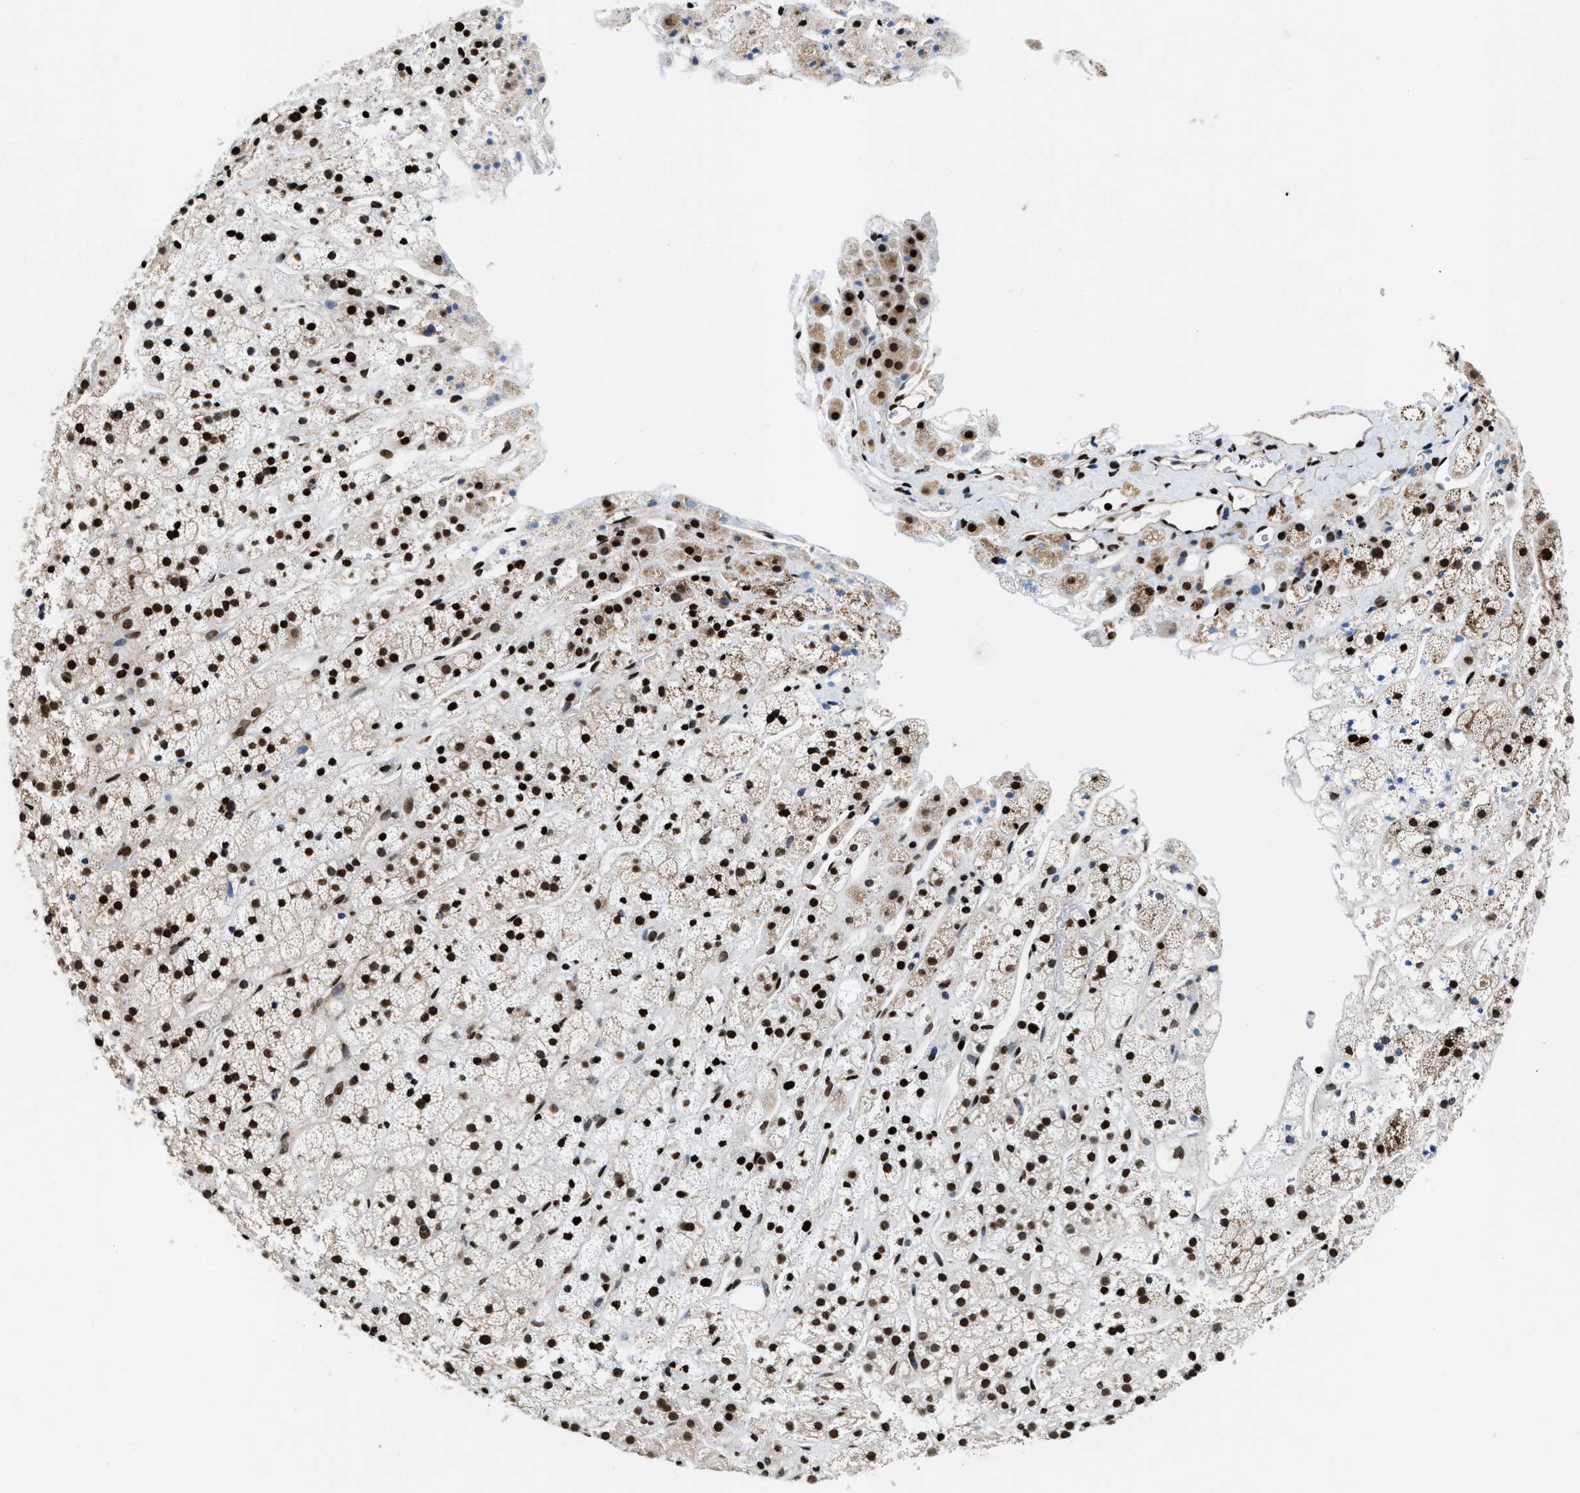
{"staining": {"intensity": "strong", "quantity": ">75%", "location": "nuclear"}, "tissue": "adrenal gland", "cell_type": "Glandular cells", "image_type": "normal", "snomed": [{"axis": "morphology", "description": "Normal tissue, NOS"}, {"axis": "topography", "description": "Adrenal gland"}], "caption": "High-power microscopy captured an IHC photomicrograph of unremarkable adrenal gland, revealing strong nuclear positivity in approximately >75% of glandular cells. (IHC, brightfield microscopy, high magnification).", "gene": "SAFB", "patient": {"sex": "male", "age": 56}}